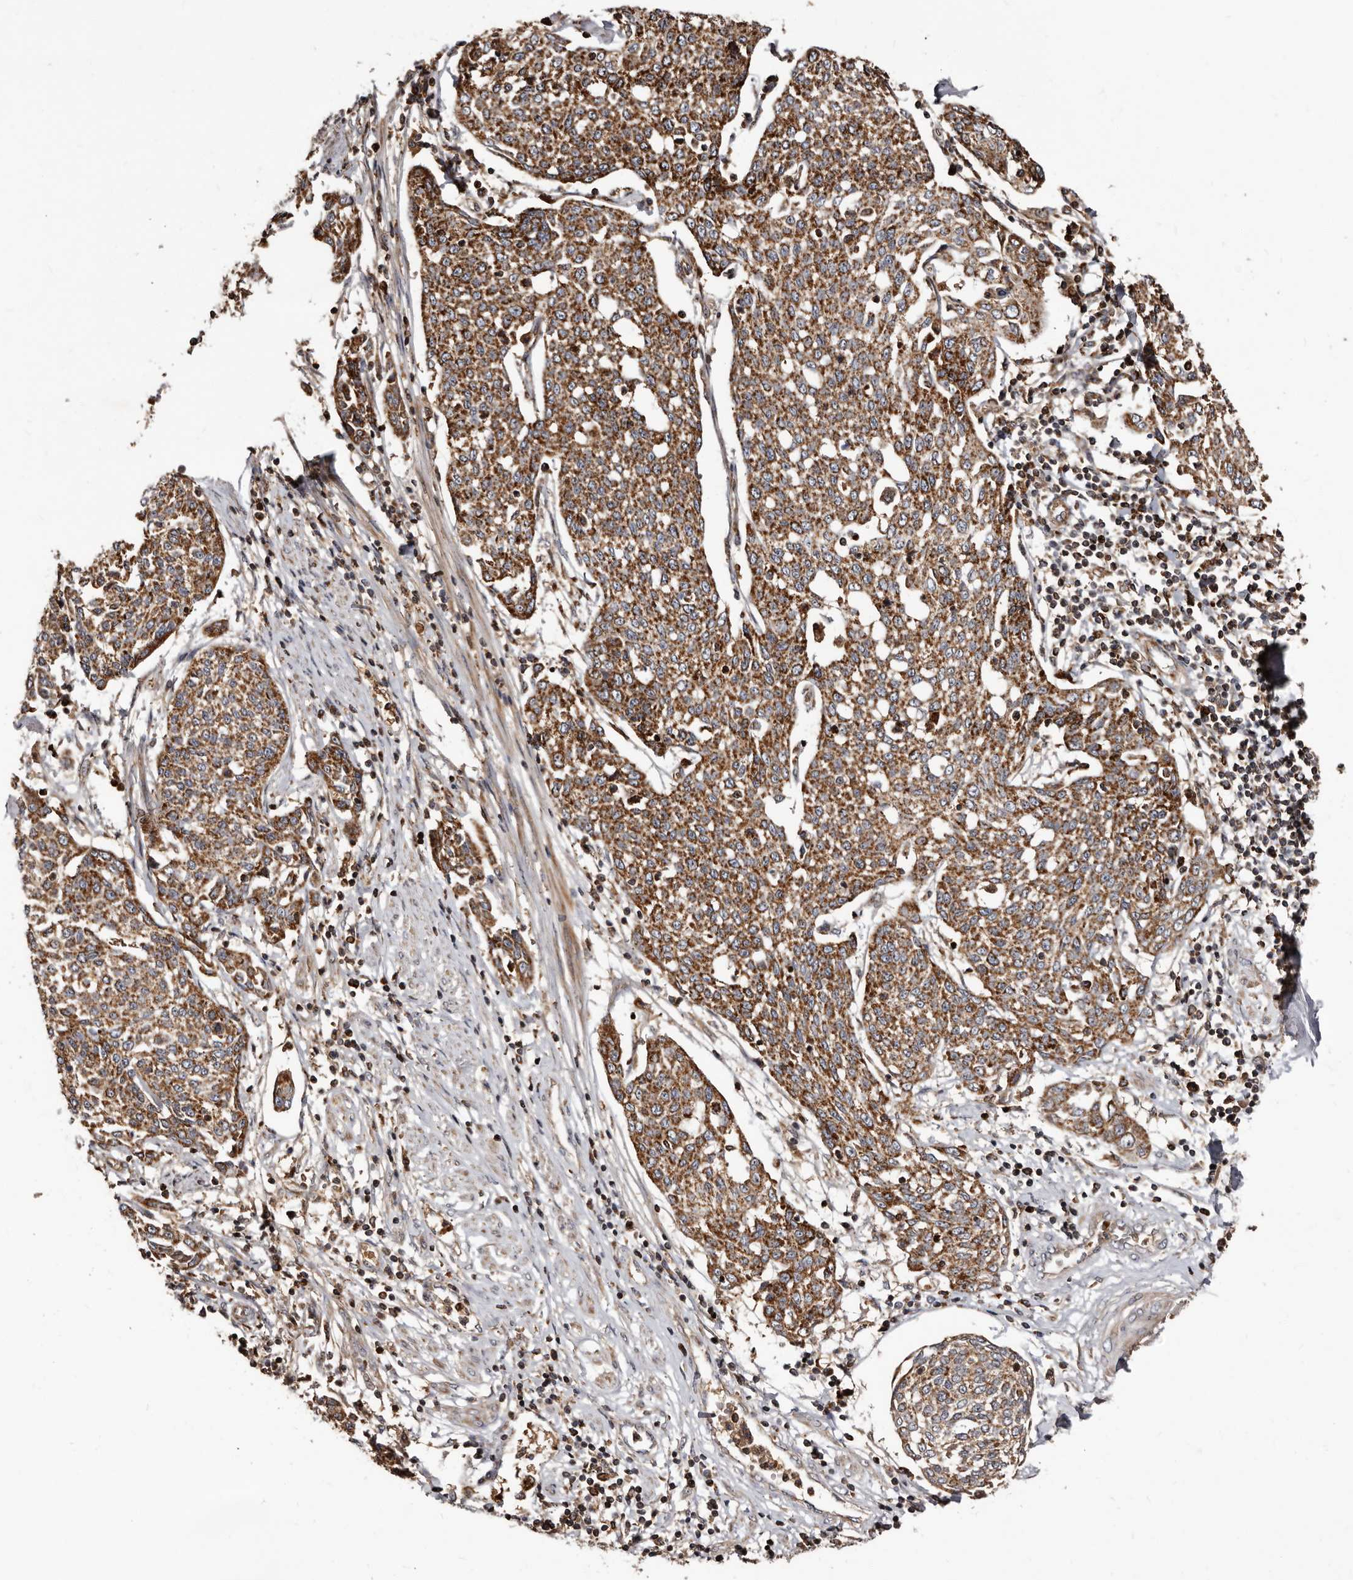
{"staining": {"intensity": "strong", "quantity": ">75%", "location": "cytoplasmic/membranous"}, "tissue": "cervical cancer", "cell_type": "Tumor cells", "image_type": "cancer", "snomed": [{"axis": "morphology", "description": "Squamous cell carcinoma, NOS"}, {"axis": "topography", "description": "Cervix"}], "caption": "A micrograph of human cervical cancer stained for a protein exhibits strong cytoplasmic/membranous brown staining in tumor cells. (DAB (3,3'-diaminobenzidine) = brown stain, brightfield microscopy at high magnification).", "gene": "BAX", "patient": {"sex": "female", "age": 34}}